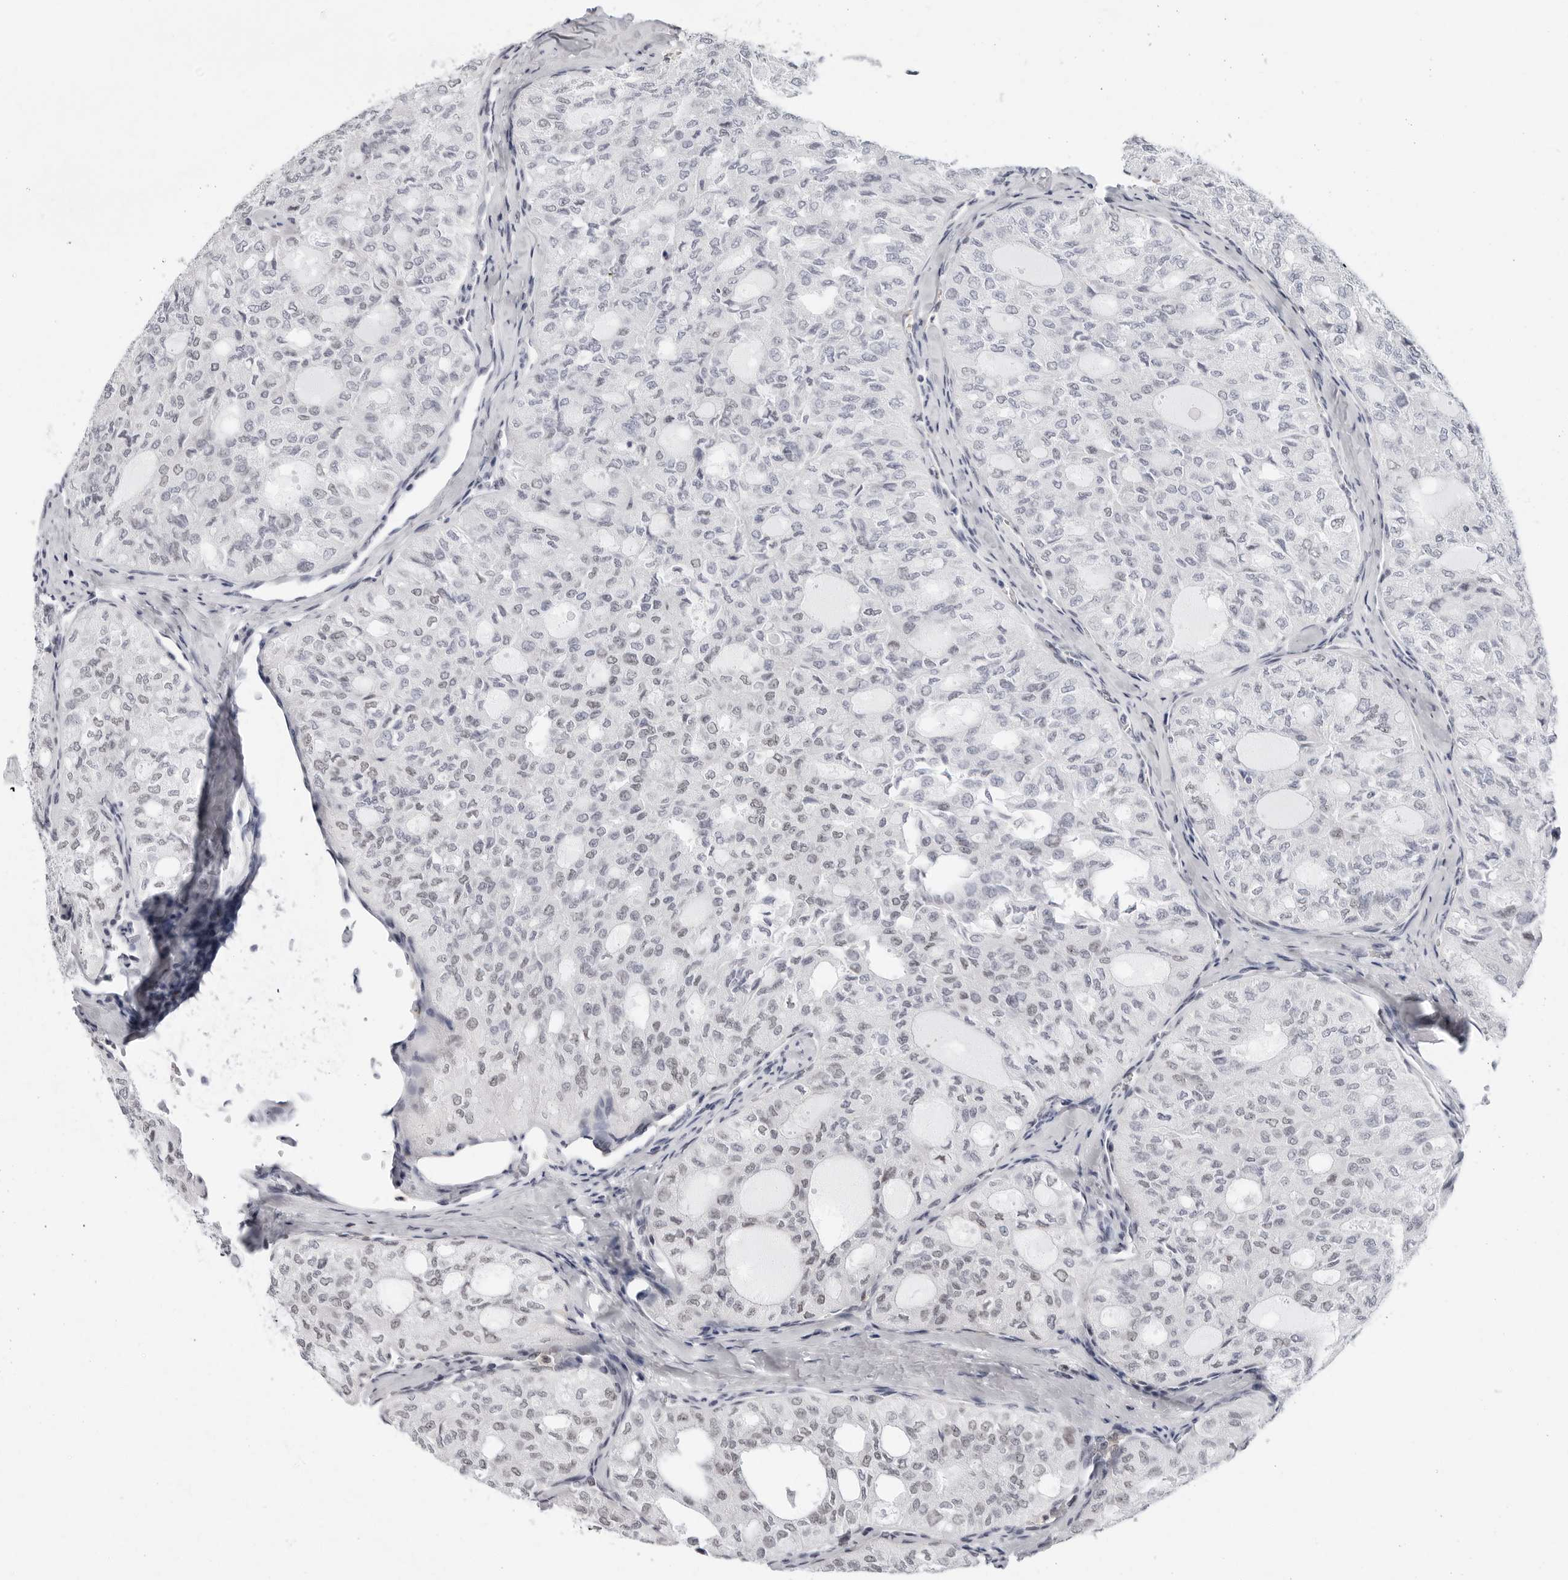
{"staining": {"intensity": "weak", "quantity": "<25%", "location": "nuclear"}, "tissue": "thyroid cancer", "cell_type": "Tumor cells", "image_type": "cancer", "snomed": [{"axis": "morphology", "description": "Follicular adenoma carcinoma, NOS"}, {"axis": "topography", "description": "Thyroid gland"}], "caption": "A high-resolution image shows IHC staining of follicular adenoma carcinoma (thyroid), which displays no significant staining in tumor cells.", "gene": "VEZF1", "patient": {"sex": "male", "age": 75}}